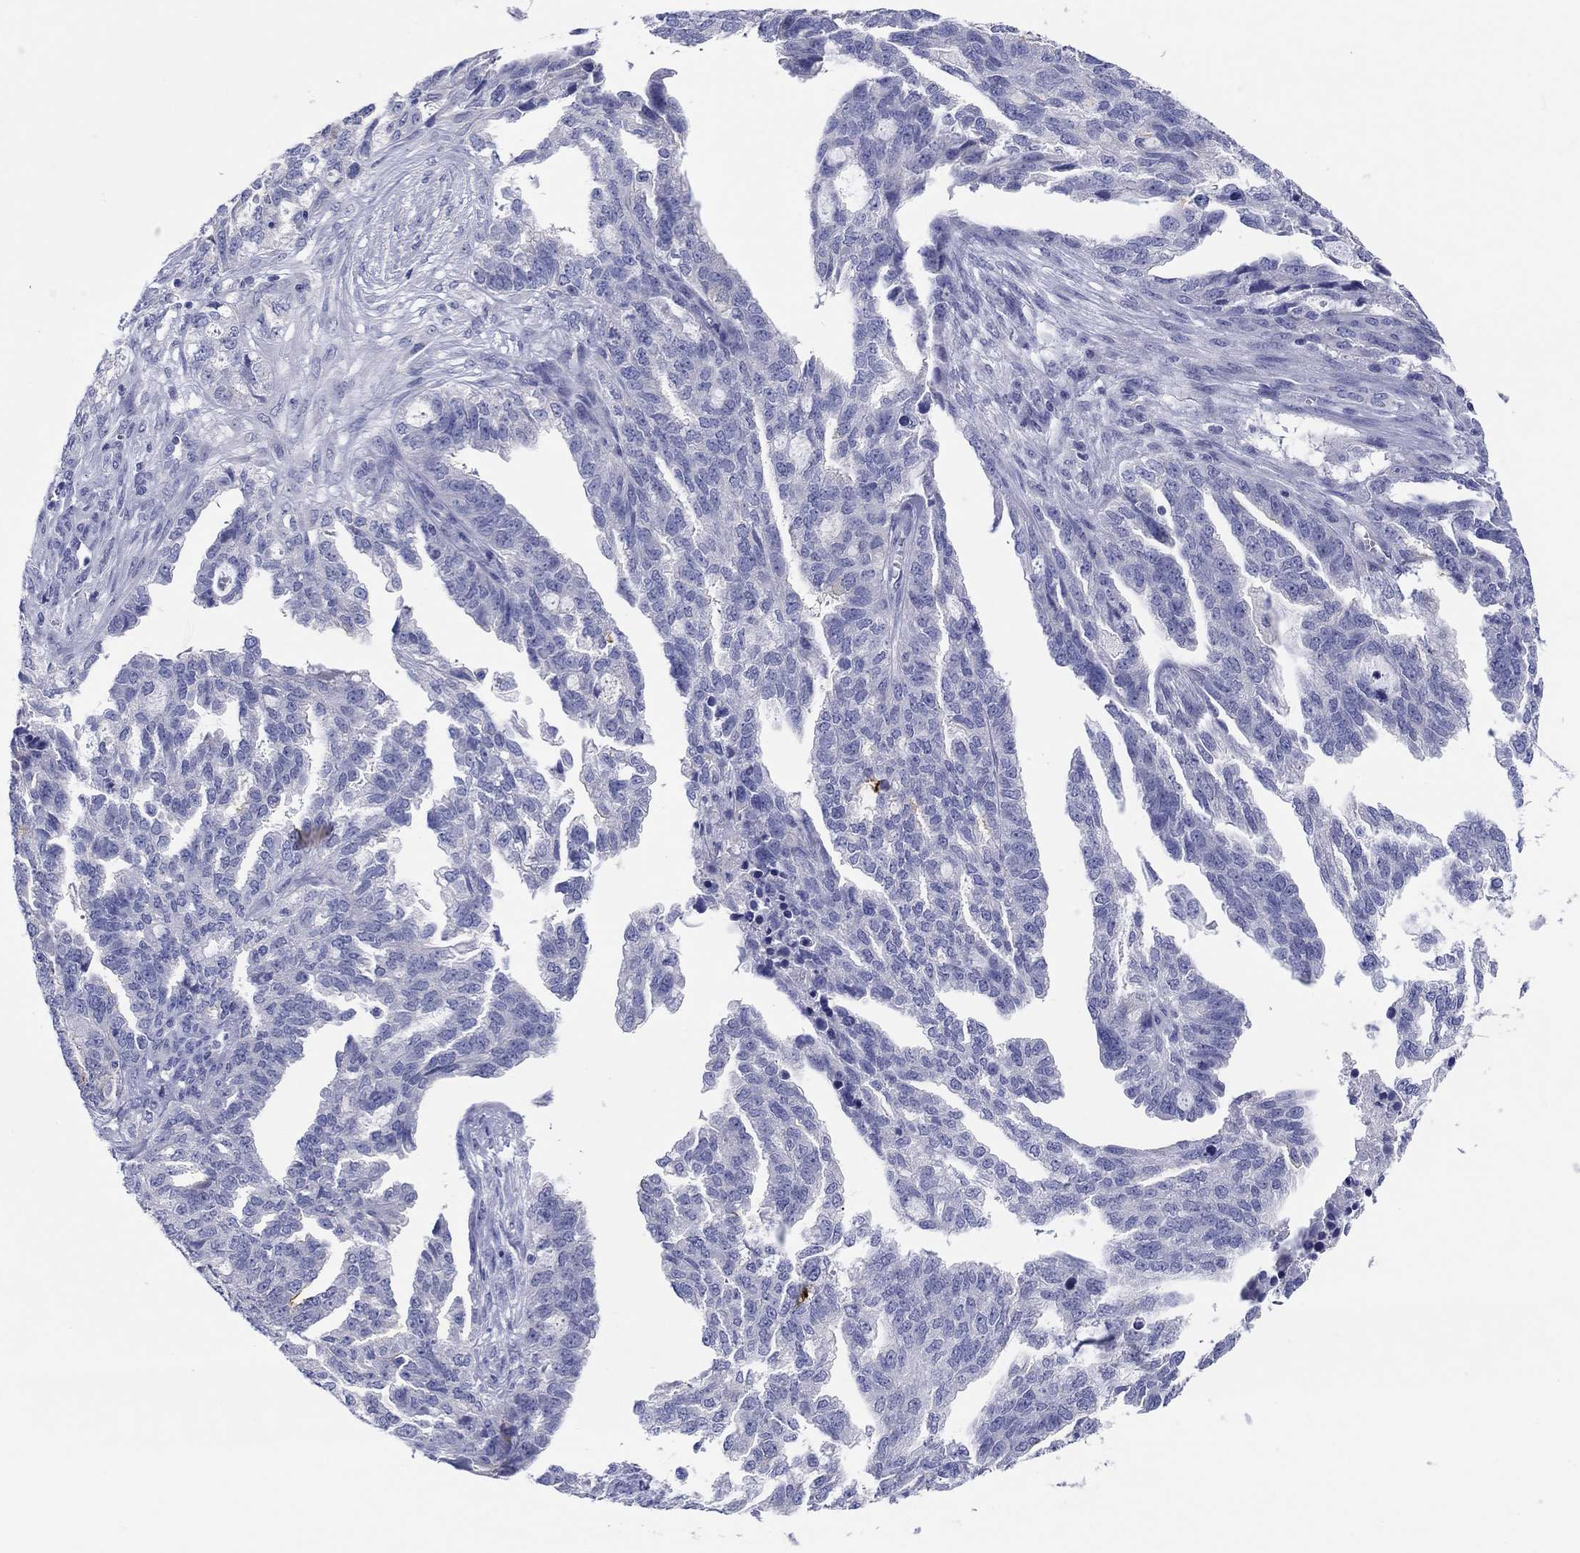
{"staining": {"intensity": "negative", "quantity": "none", "location": "none"}, "tissue": "ovarian cancer", "cell_type": "Tumor cells", "image_type": "cancer", "snomed": [{"axis": "morphology", "description": "Cystadenocarcinoma, serous, NOS"}, {"axis": "topography", "description": "Ovary"}], "caption": "This is a micrograph of IHC staining of serous cystadenocarcinoma (ovarian), which shows no positivity in tumor cells.", "gene": "ERICH3", "patient": {"sex": "female", "age": 51}}